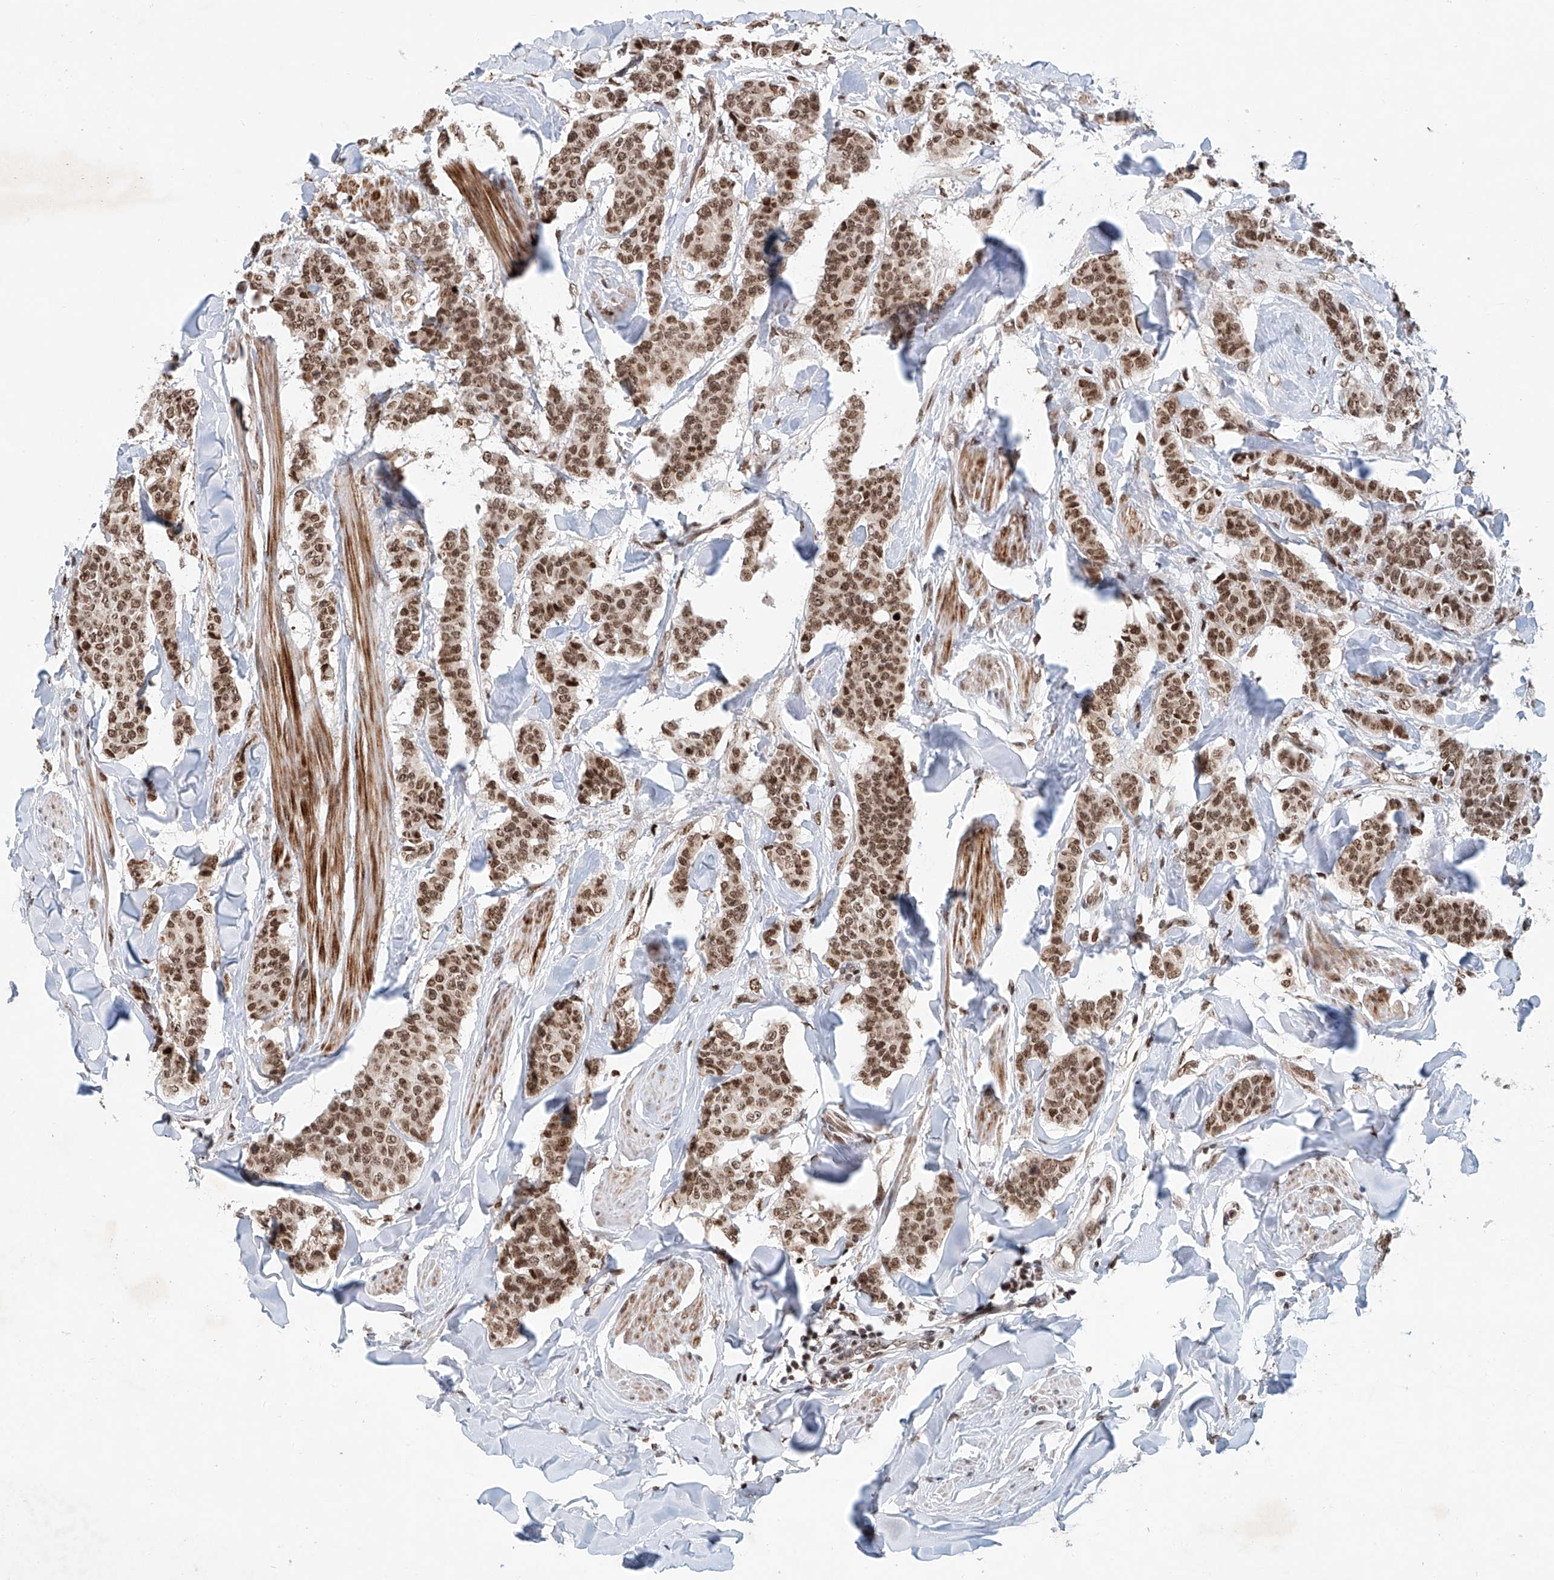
{"staining": {"intensity": "moderate", "quantity": ">75%", "location": "nuclear"}, "tissue": "breast cancer", "cell_type": "Tumor cells", "image_type": "cancer", "snomed": [{"axis": "morphology", "description": "Duct carcinoma"}, {"axis": "topography", "description": "Breast"}], "caption": "Protein staining displays moderate nuclear expression in approximately >75% of tumor cells in breast cancer.", "gene": "ZNF470", "patient": {"sex": "female", "age": 40}}